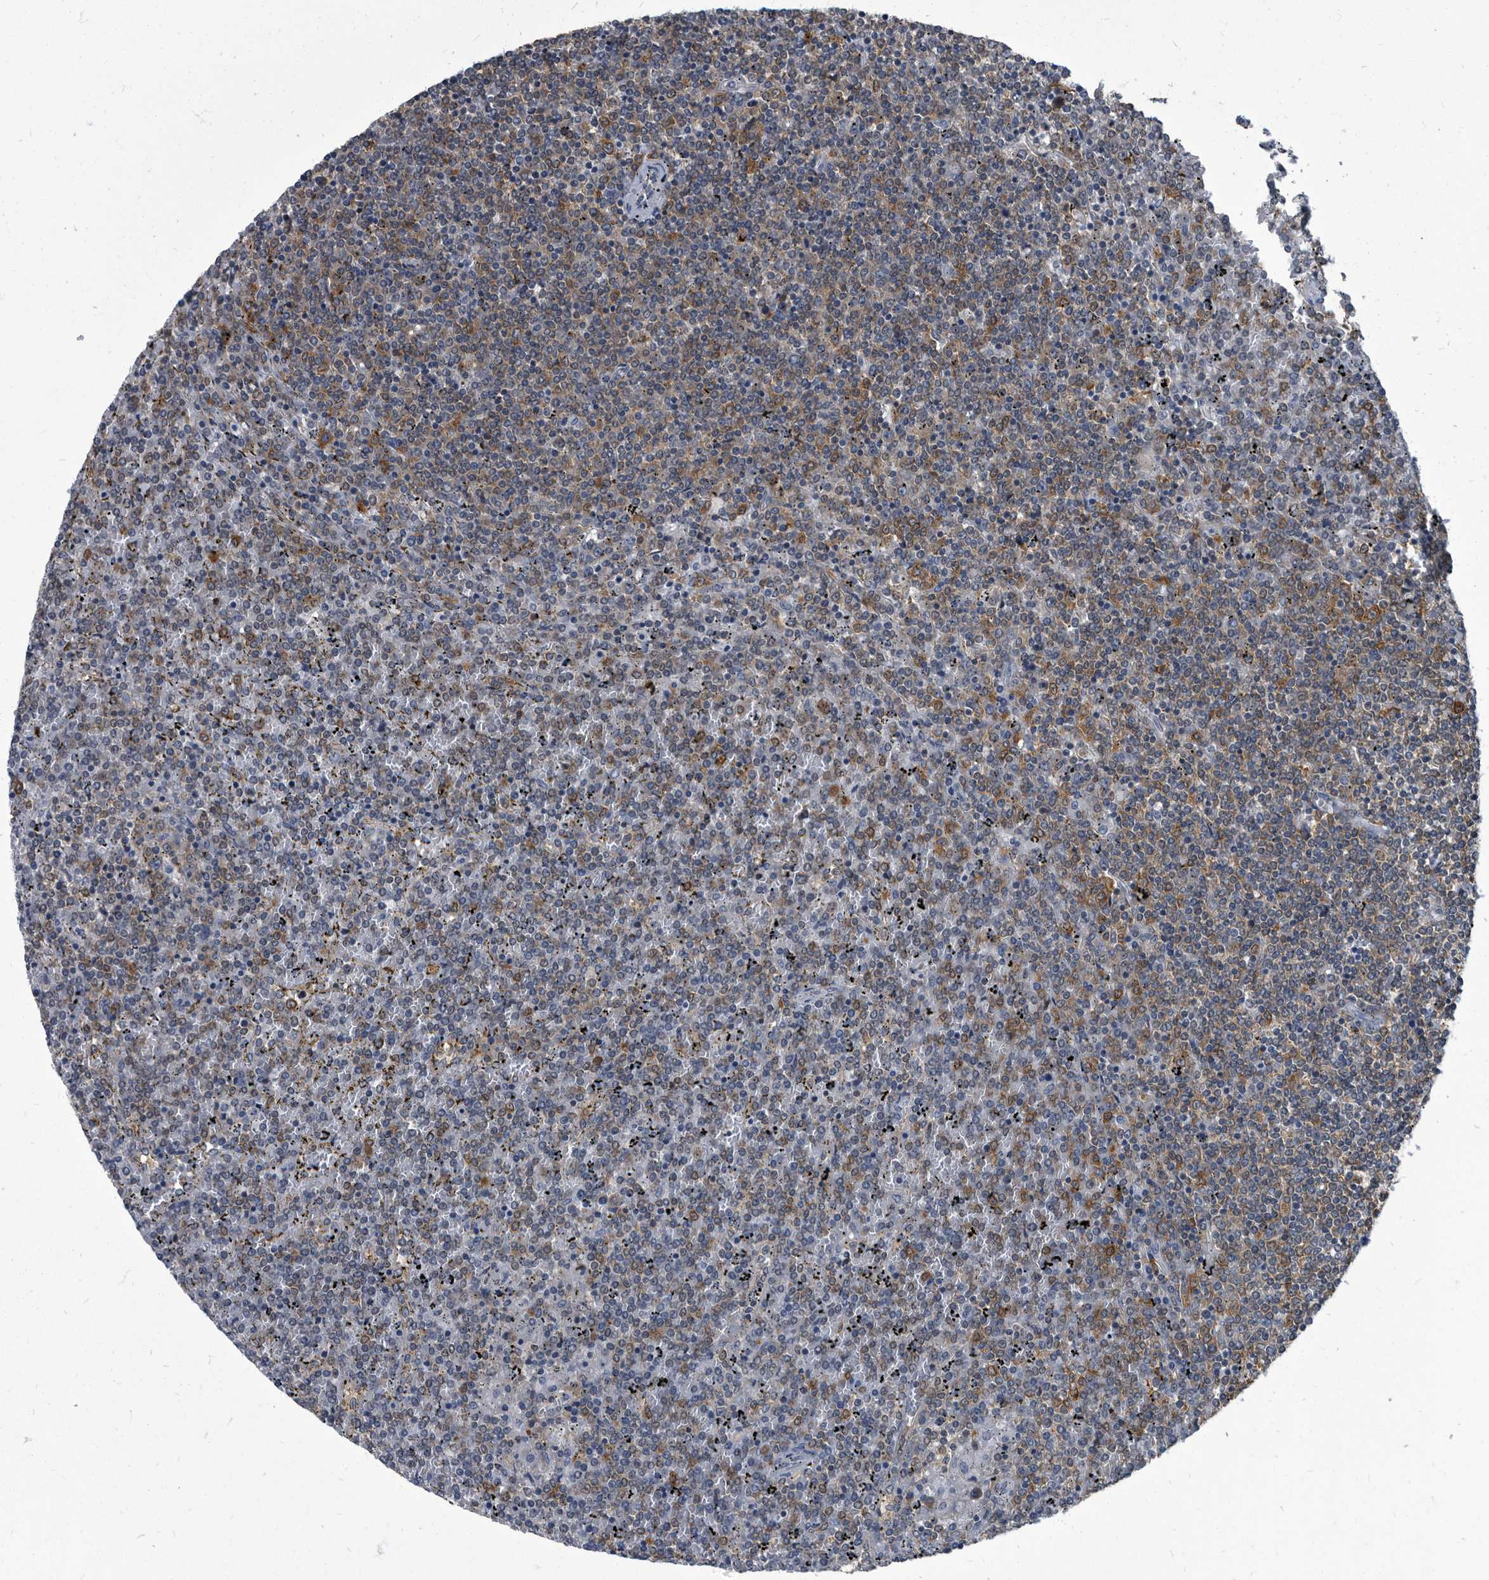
{"staining": {"intensity": "moderate", "quantity": "25%-75%", "location": "cytoplasmic/membranous"}, "tissue": "lymphoma", "cell_type": "Tumor cells", "image_type": "cancer", "snomed": [{"axis": "morphology", "description": "Malignant lymphoma, non-Hodgkin's type, Low grade"}, {"axis": "topography", "description": "Spleen"}], "caption": "Lymphoma stained with a protein marker exhibits moderate staining in tumor cells.", "gene": "CDV3", "patient": {"sex": "female", "age": 19}}